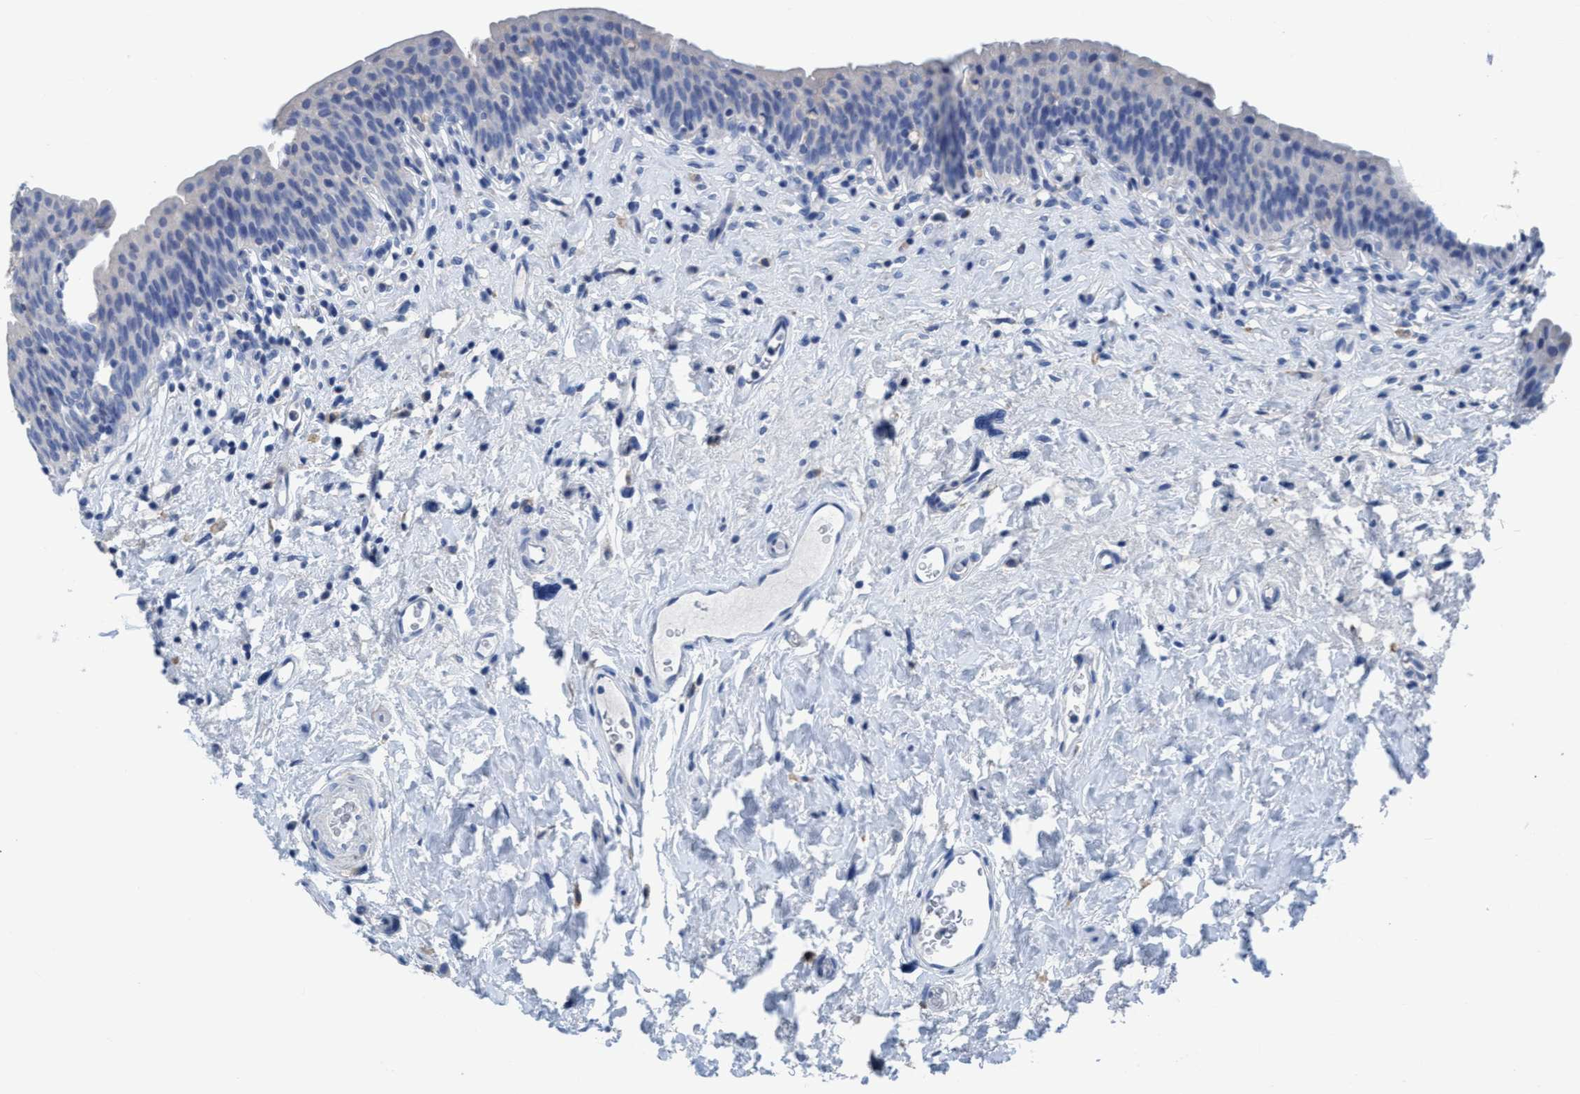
{"staining": {"intensity": "negative", "quantity": "none", "location": "none"}, "tissue": "urinary bladder", "cell_type": "Urothelial cells", "image_type": "normal", "snomed": [{"axis": "morphology", "description": "Normal tissue, NOS"}, {"axis": "topography", "description": "Urinary bladder"}], "caption": "Urothelial cells show no significant protein expression in unremarkable urinary bladder.", "gene": "DNAI1", "patient": {"sex": "male", "age": 83}}